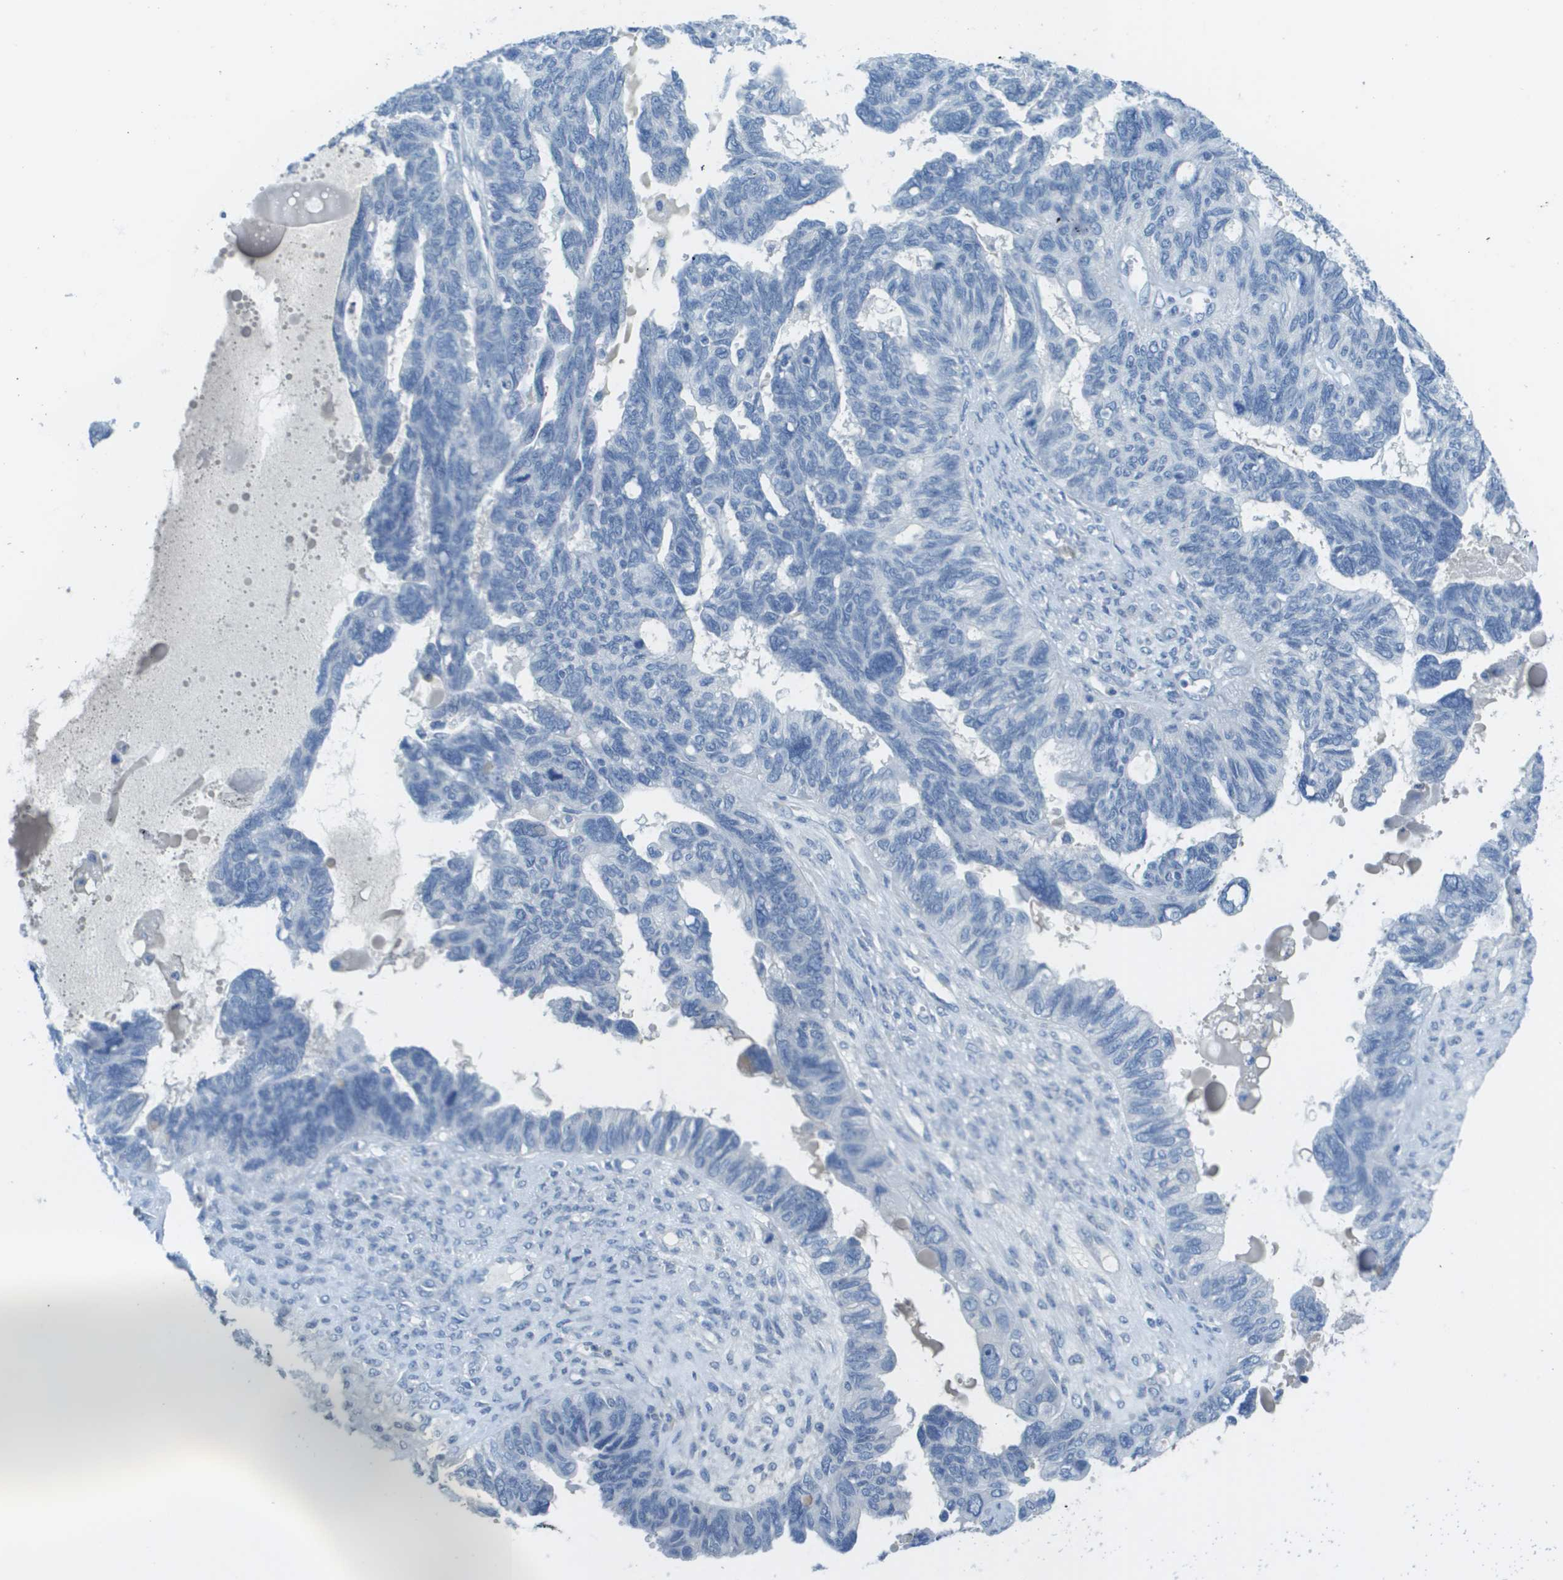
{"staining": {"intensity": "negative", "quantity": "none", "location": "none"}, "tissue": "ovarian cancer", "cell_type": "Tumor cells", "image_type": "cancer", "snomed": [{"axis": "morphology", "description": "Cystadenocarcinoma, serous, NOS"}, {"axis": "topography", "description": "Ovary"}], "caption": "Immunohistochemistry (IHC) photomicrograph of serous cystadenocarcinoma (ovarian) stained for a protein (brown), which reveals no positivity in tumor cells.", "gene": "PTGDR2", "patient": {"sex": "female", "age": 79}}